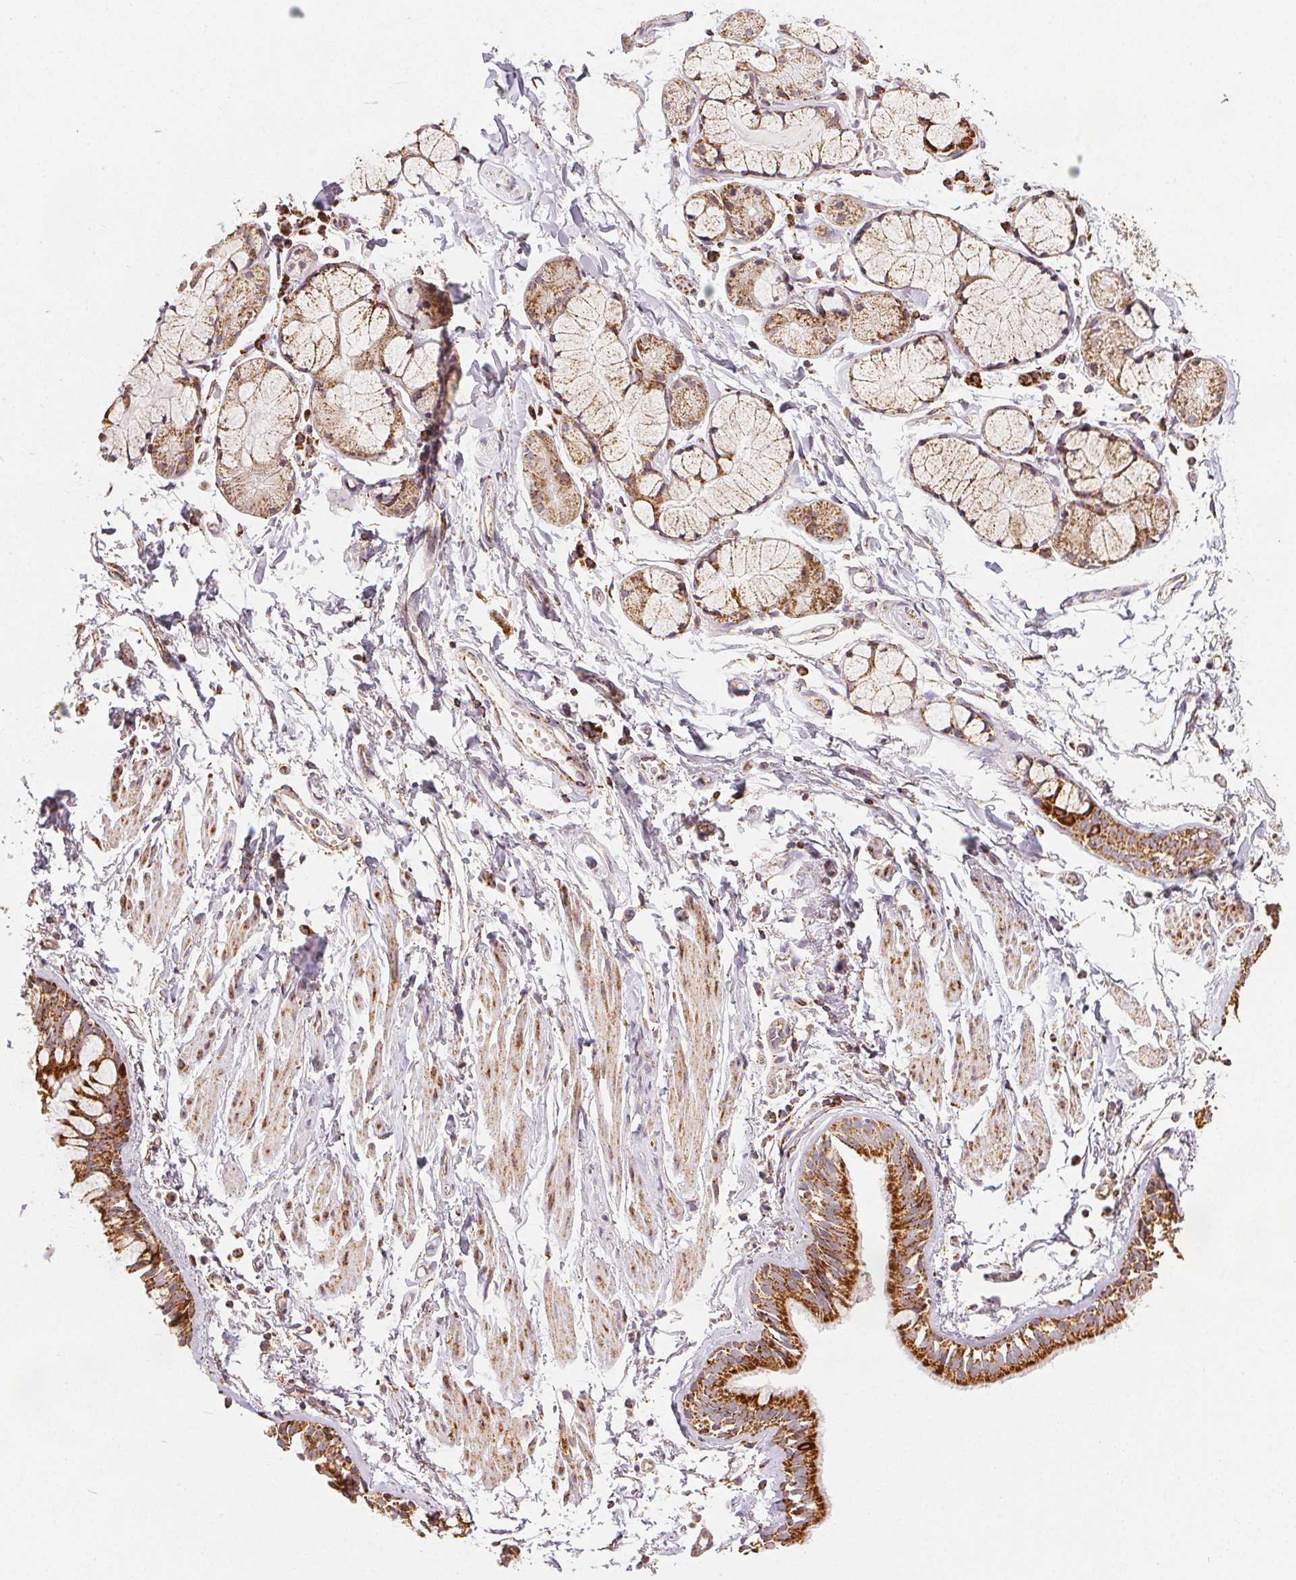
{"staining": {"intensity": "strong", "quantity": ">75%", "location": "cytoplasmic/membranous"}, "tissue": "bronchus", "cell_type": "Respiratory epithelial cells", "image_type": "normal", "snomed": [{"axis": "morphology", "description": "Normal tissue, NOS"}, {"axis": "topography", "description": "Cartilage tissue"}, {"axis": "topography", "description": "Bronchus"}], "caption": "Immunohistochemical staining of unremarkable bronchus displays strong cytoplasmic/membranous protein expression in about >75% of respiratory epithelial cells.", "gene": "SDHB", "patient": {"sex": "female", "age": 59}}